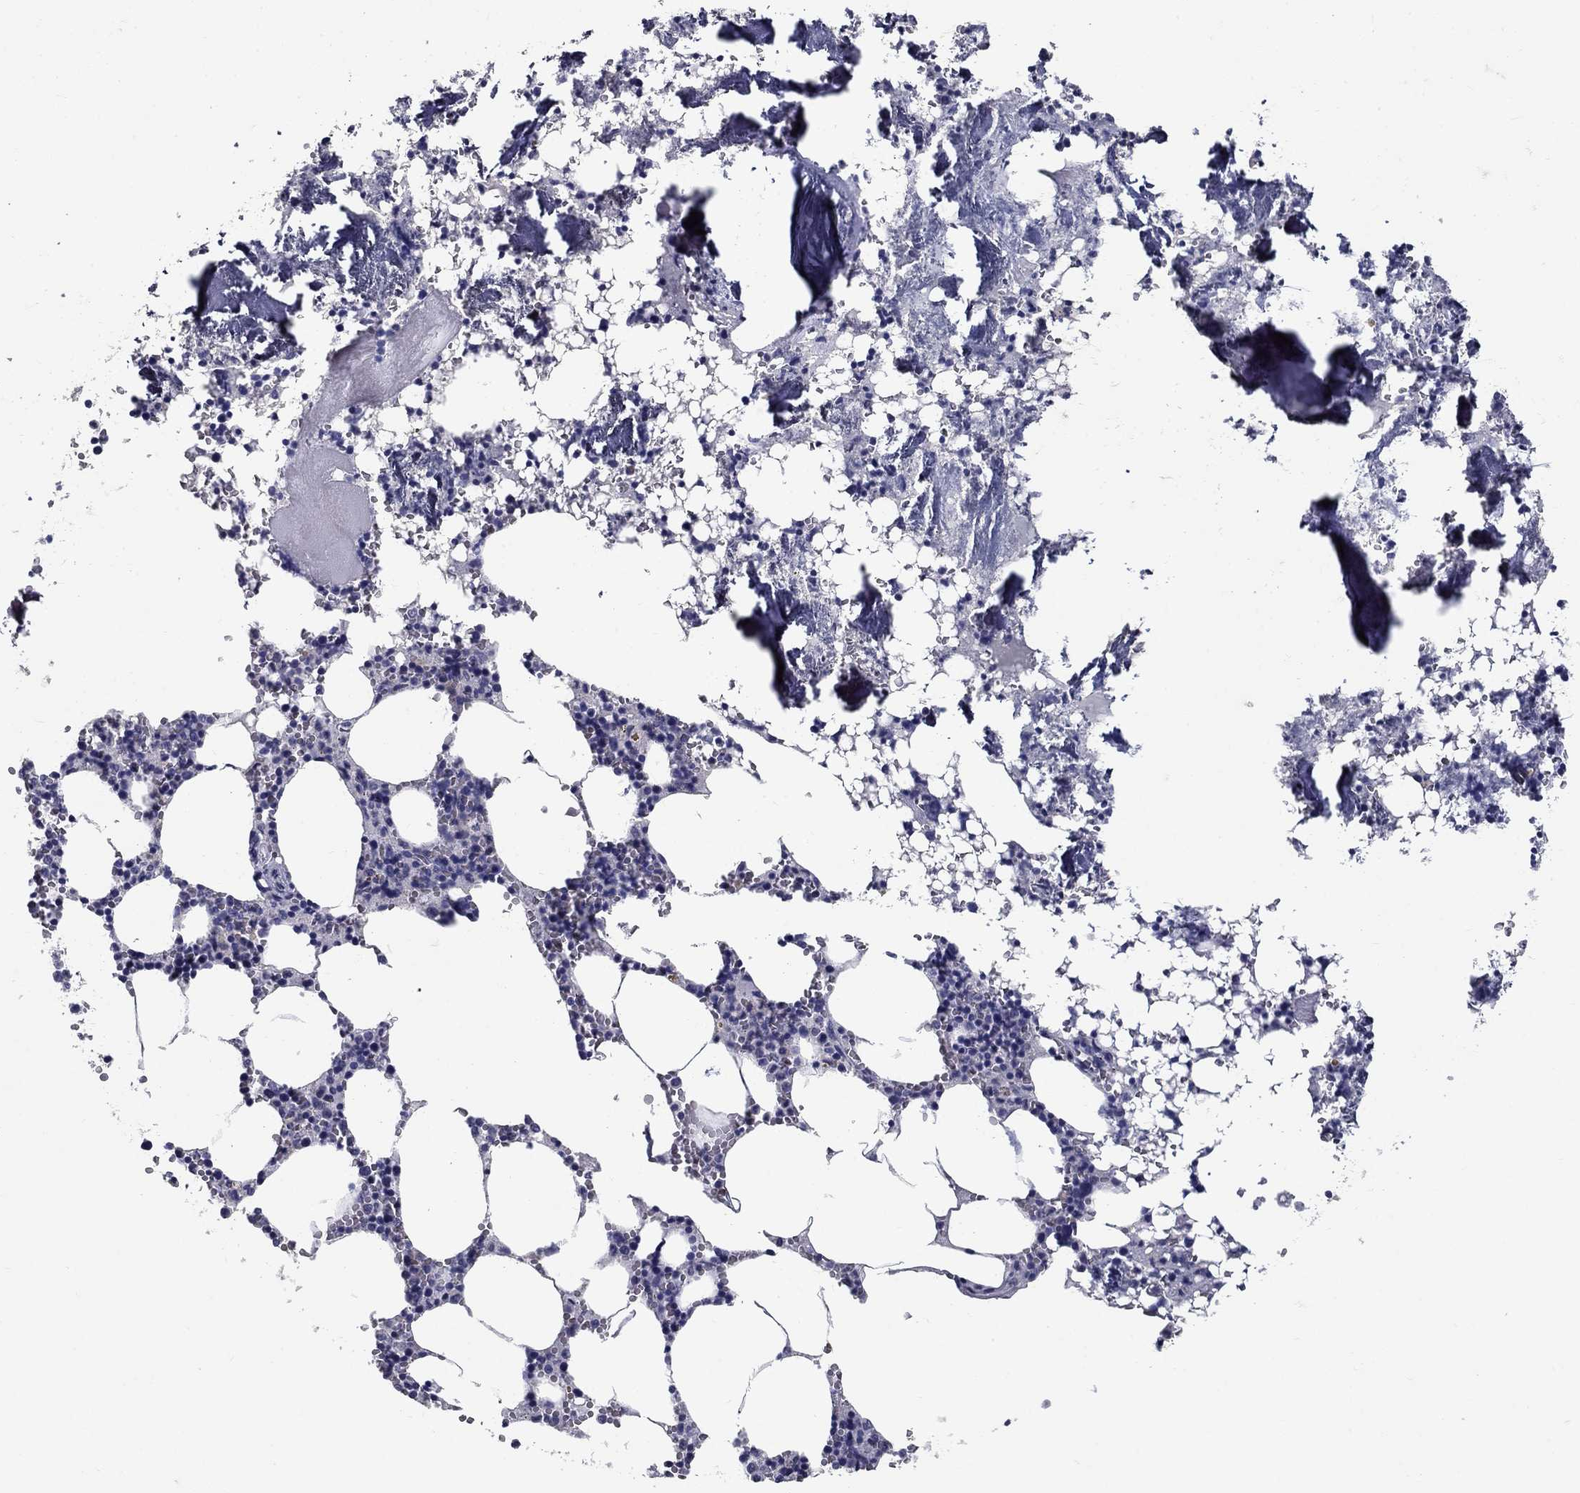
{"staining": {"intensity": "negative", "quantity": "none", "location": "none"}, "tissue": "bone marrow", "cell_type": "Hematopoietic cells", "image_type": "normal", "snomed": [{"axis": "morphology", "description": "Normal tissue, NOS"}, {"axis": "topography", "description": "Bone marrow"}], "caption": "Immunohistochemistry (IHC) image of unremarkable bone marrow stained for a protein (brown), which shows no positivity in hematopoietic cells.", "gene": "POMC", "patient": {"sex": "female", "age": 64}}